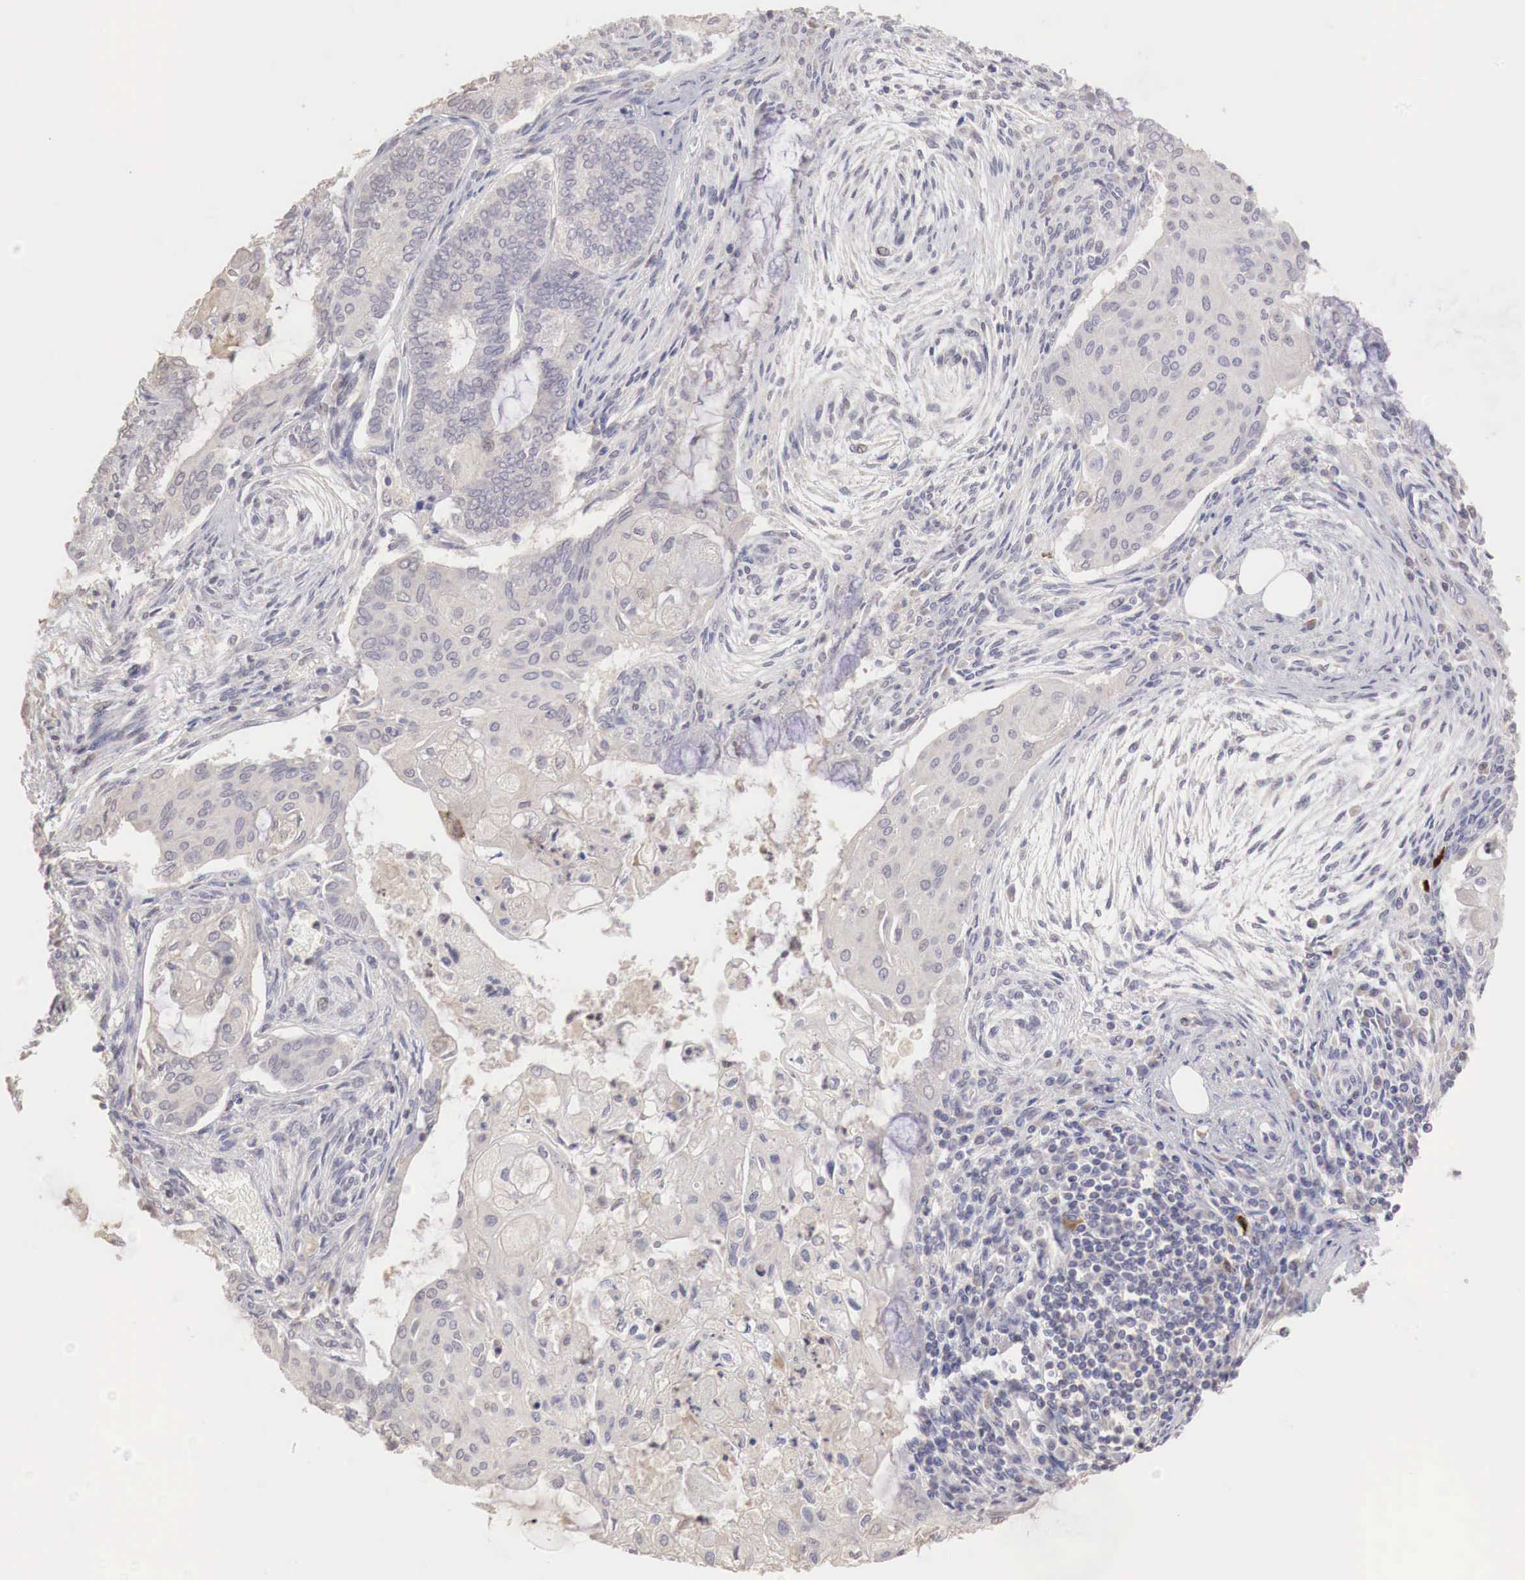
{"staining": {"intensity": "weak", "quantity": ">75%", "location": "cytoplasmic/membranous"}, "tissue": "endometrial cancer", "cell_type": "Tumor cells", "image_type": "cancer", "snomed": [{"axis": "morphology", "description": "Adenocarcinoma, NOS"}, {"axis": "topography", "description": "Endometrium"}], "caption": "The histopathology image exhibits immunohistochemical staining of adenocarcinoma (endometrial). There is weak cytoplasmic/membranous positivity is appreciated in about >75% of tumor cells.", "gene": "TBC1D9", "patient": {"sex": "female", "age": 79}}